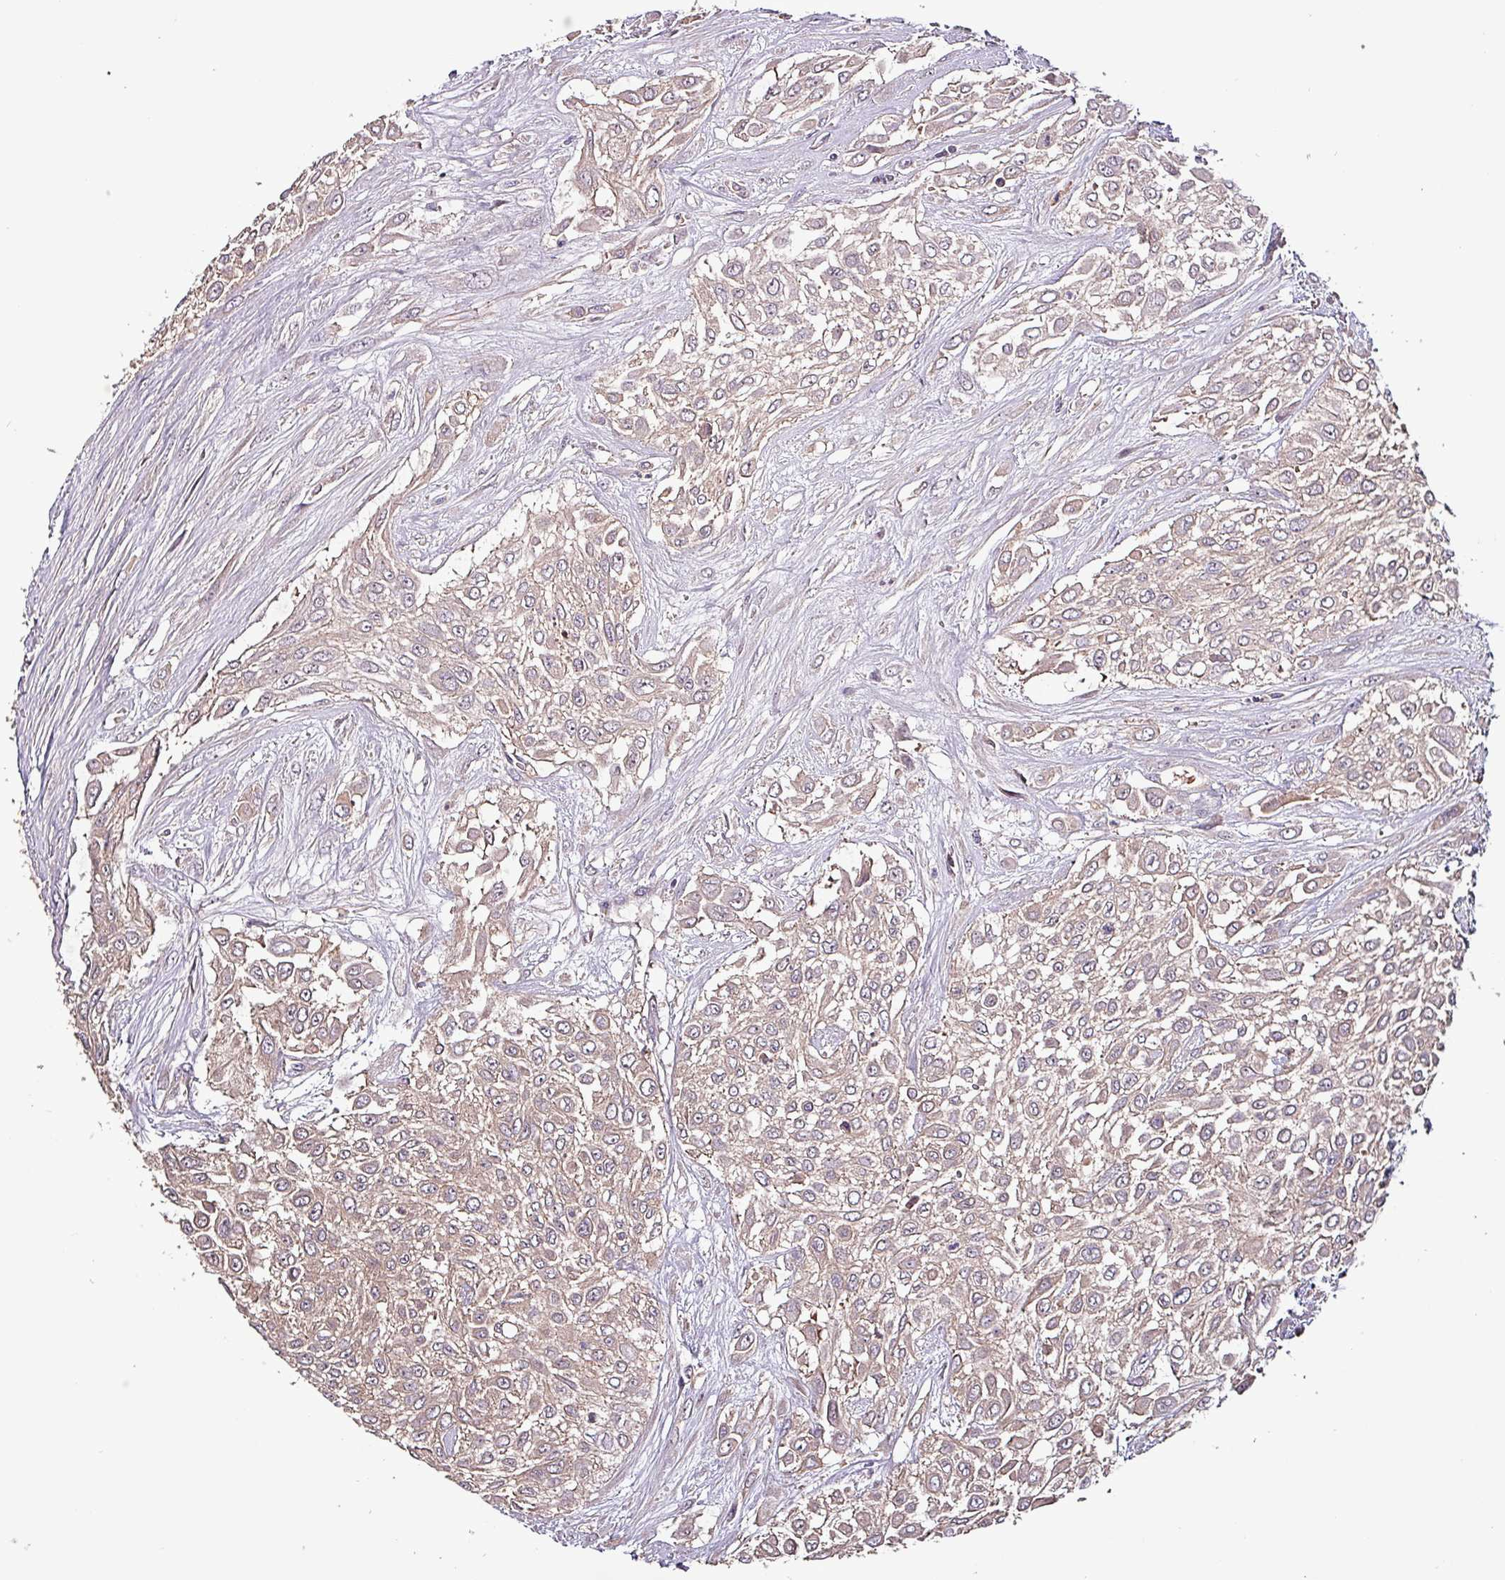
{"staining": {"intensity": "weak", "quantity": ">75%", "location": "cytoplasmic/membranous"}, "tissue": "urothelial cancer", "cell_type": "Tumor cells", "image_type": "cancer", "snomed": [{"axis": "morphology", "description": "Urothelial carcinoma, High grade"}, {"axis": "topography", "description": "Urinary bladder"}], "caption": "A histopathology image showing weak cytoplasmic/membranous expression in about >75% of tumor cells in high-grade urothelial carcinoma, as visualized by brown immunohistochemical staining.", "gene": "PAFAH1B2", "patient": {"sex": "male", "age": 57}}